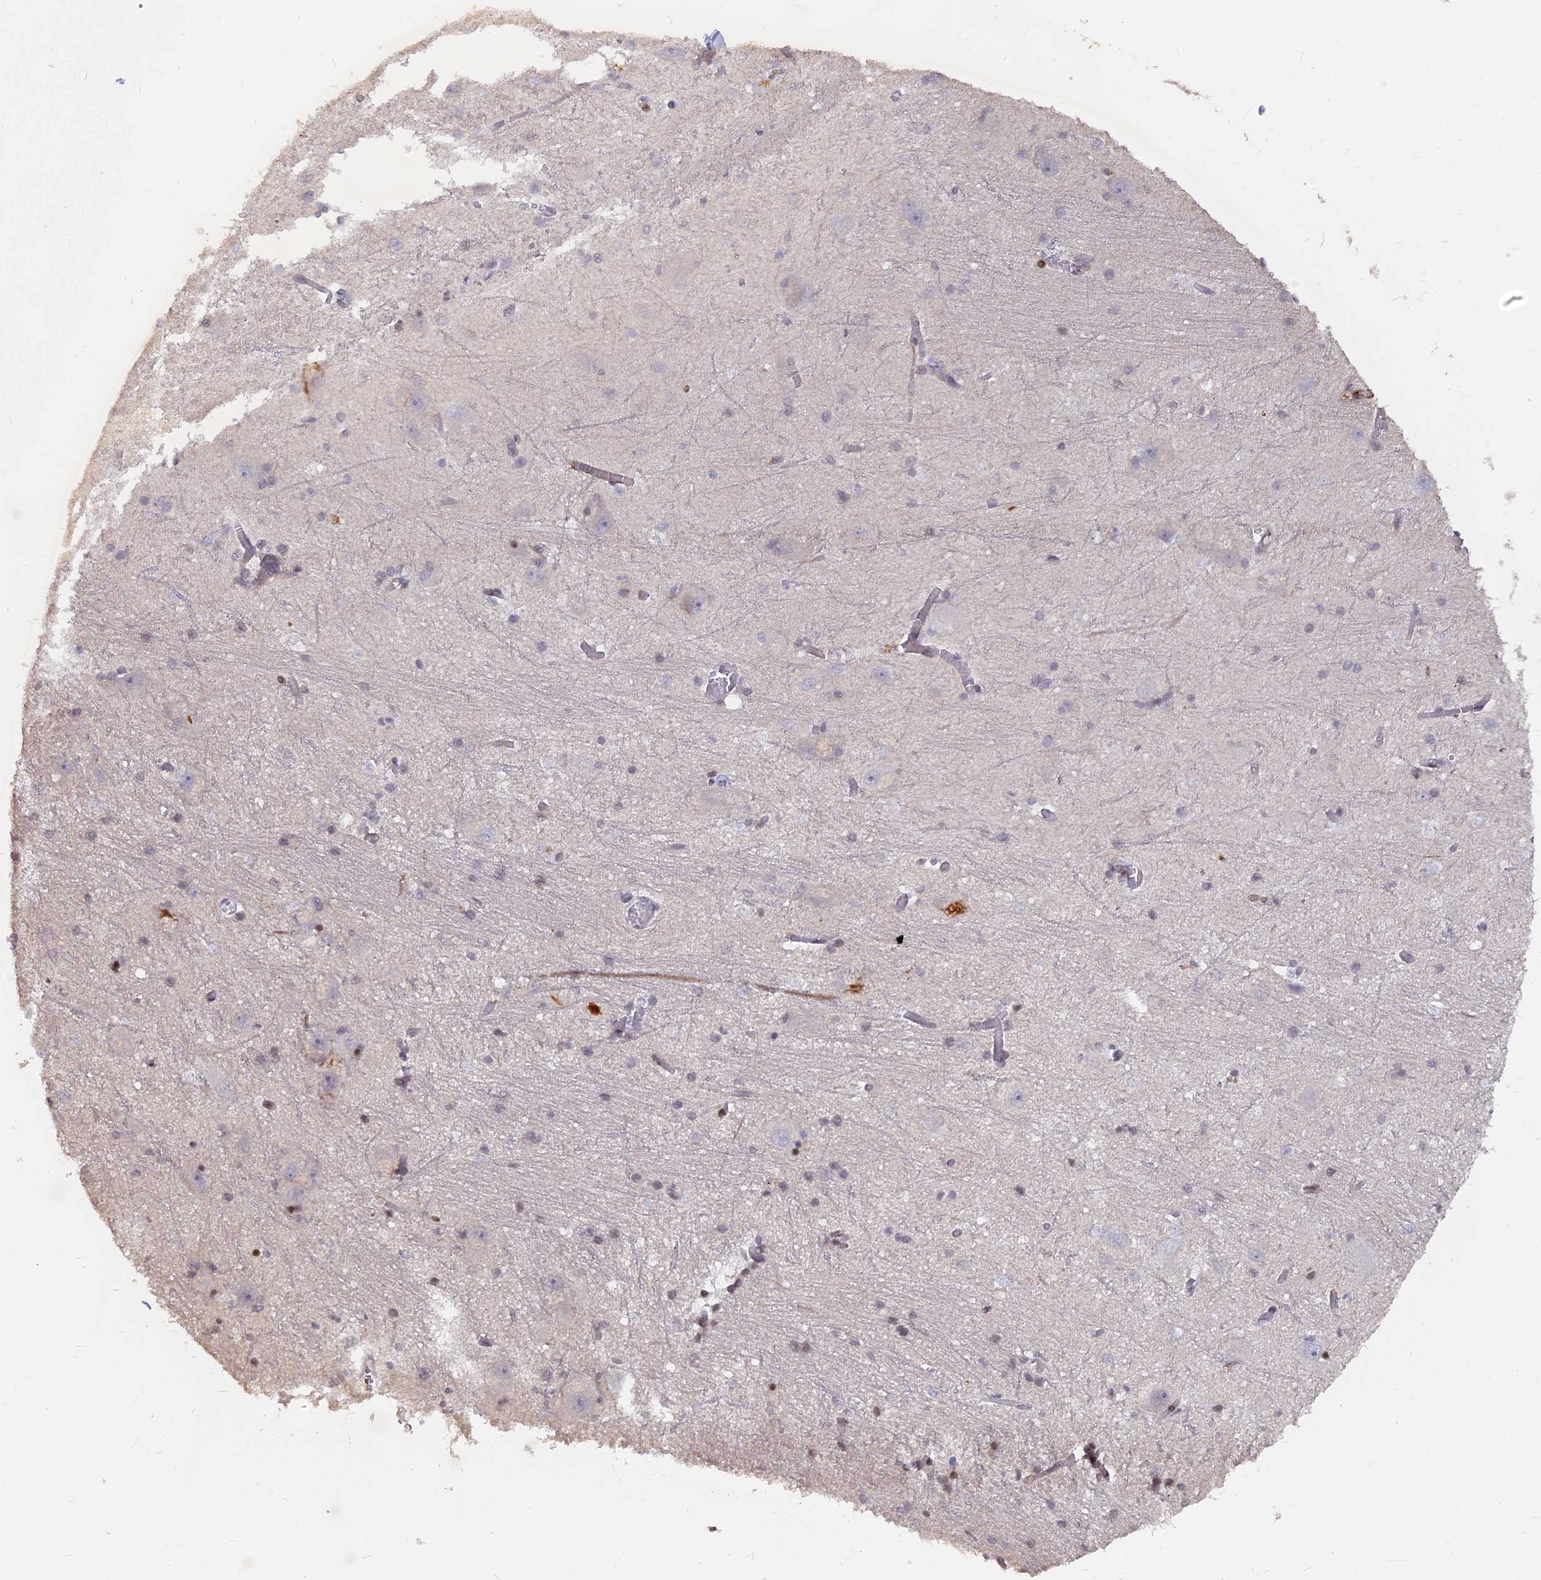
{"staining": {"intensity": "moderate", "quantity": "<25%", "location": "nuclear"}, "tissue": "caudate", "cell_type": "Glial cells", "image_type": "normal", "snomed": [{"axis": "morphology", "description": "Normal tissue, NOS"}, {"axis": "topography", "description": "Lateral ventricle wall"}], "caption": "Brown immunohistochemical staining in unremarkable human caudate shows moderate nuclear positivity in about <25% of glial cells.", "gene": "NR1H3", "patient": {"sex": "male", "age": 37}}